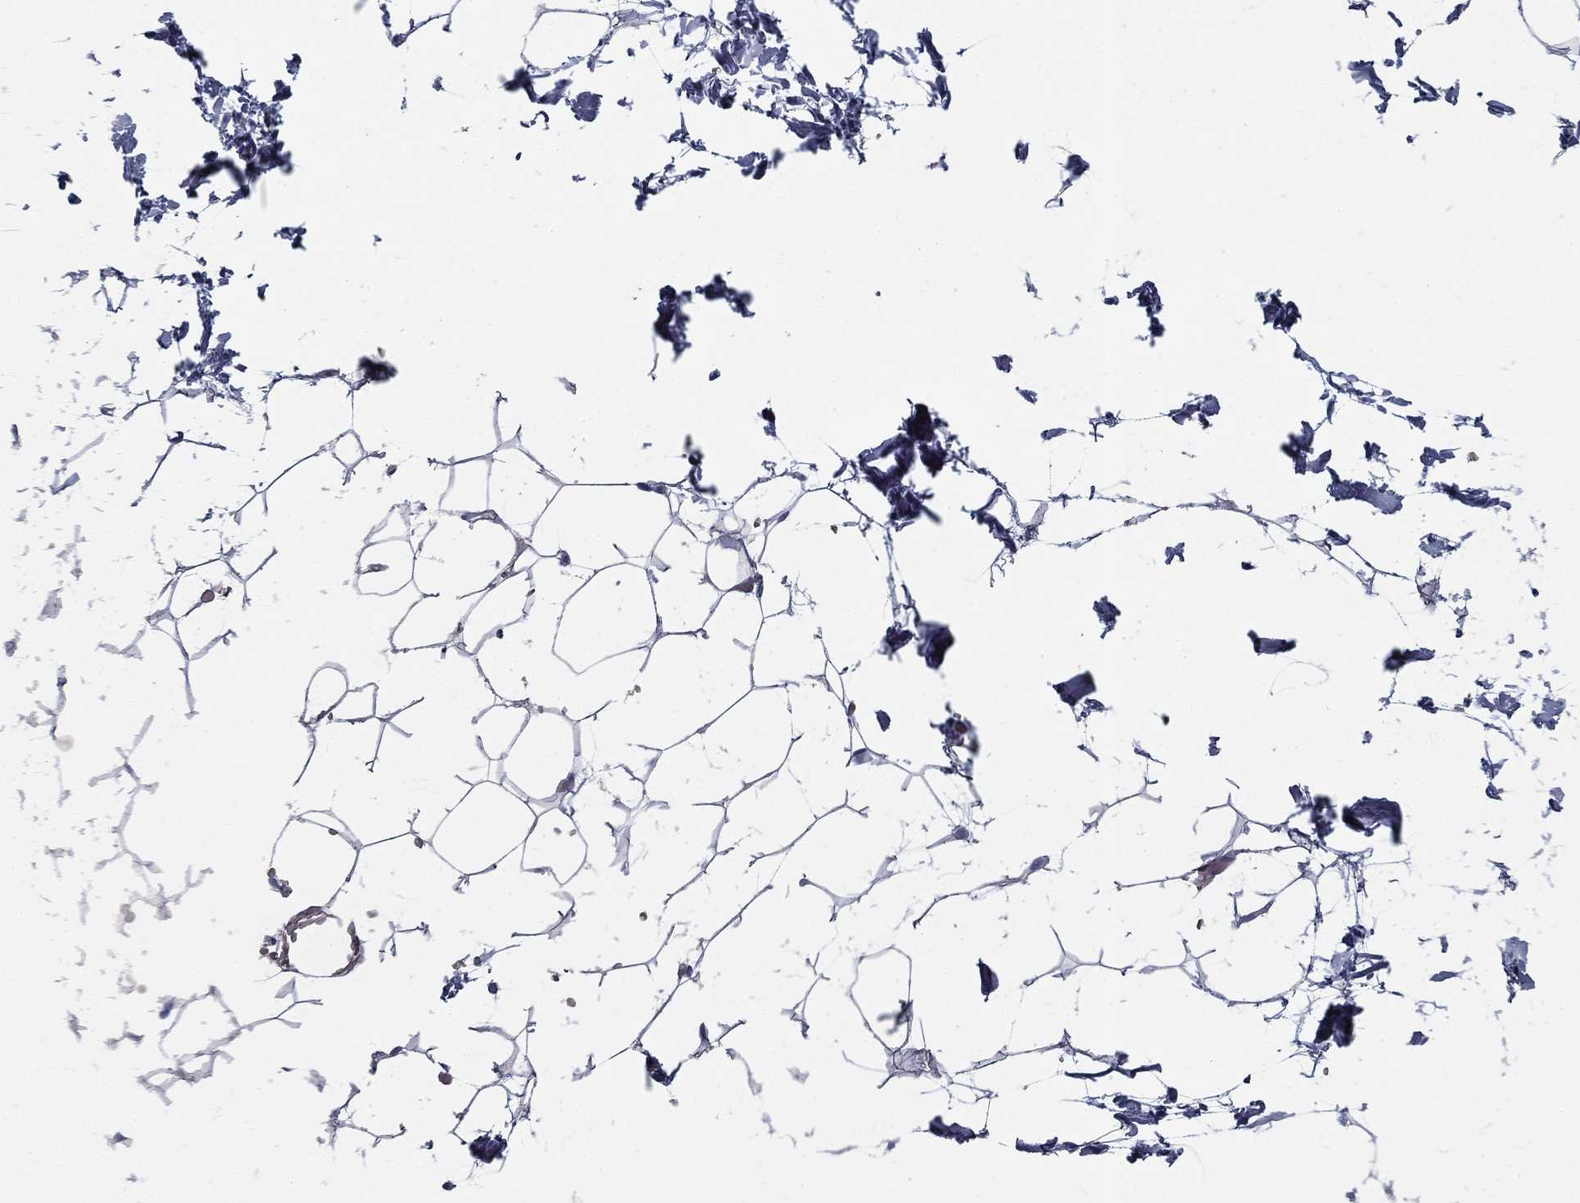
{"staining": {"intensity": "negative", "quantity": "none", "location": "none"}, "tissue": "adipose tissue", "cell_type": "Adipocytes", "image_type": "normal", "snomed": [{"axis": "morphology", "description": "Normal tissue, NOS"}, {"axis": "topography", "description": "Skin"}, {"axis": "topography", "description": "Peripheral nerve tissue"}], "caption": "This is an IHC micrograph of benign human adipose tissue. There is no expression in adipocytes.", "gene": "GALNTL5", "patient": {"sex": "female", "age": 56}}